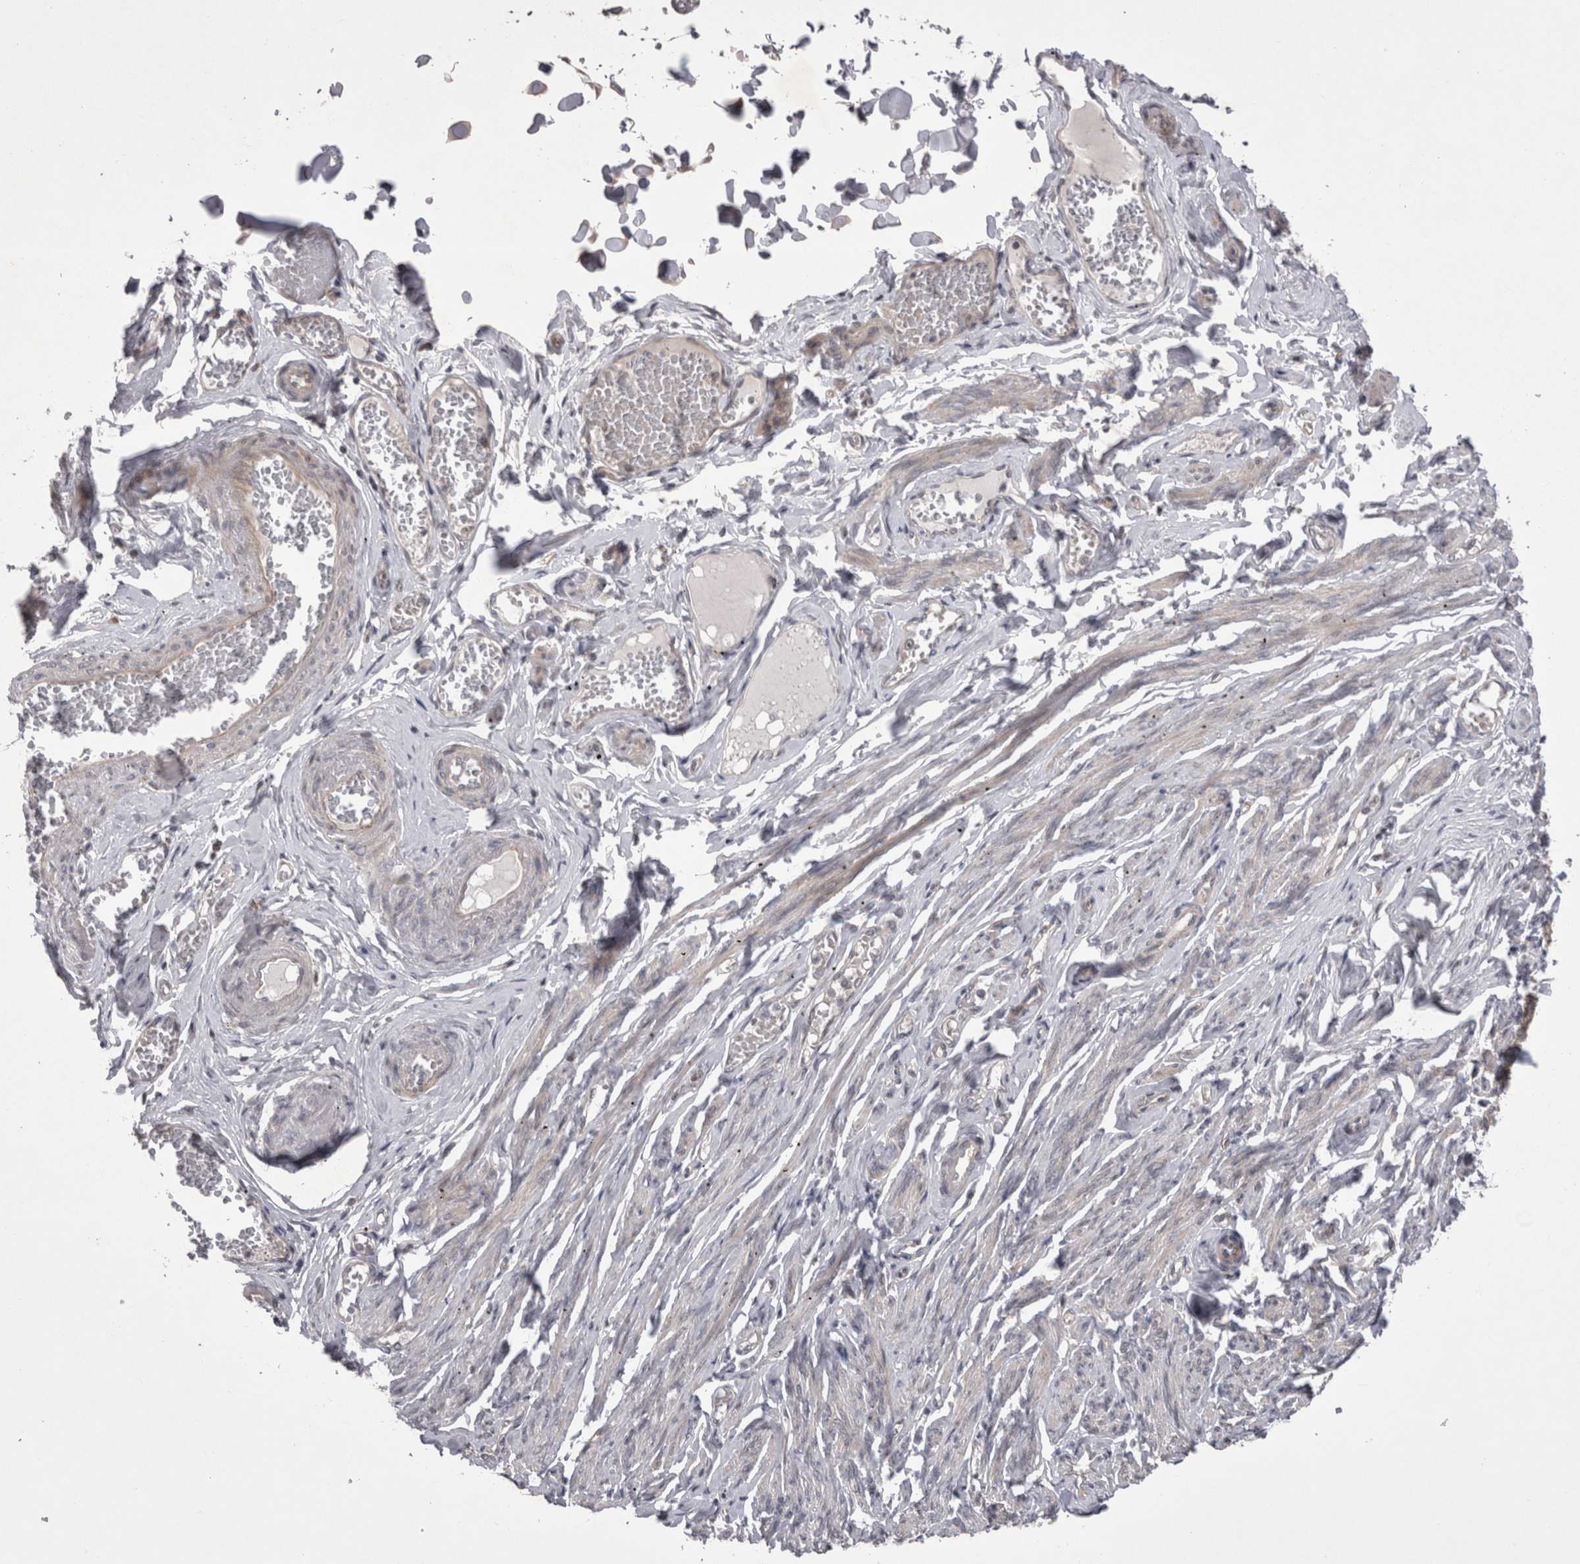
{"staining": {"intensity": "negative", "quantity": "none", "location": "none"}, "tissue": "adipose tissue", "cell_type": "Adipocytes", "image_type": "normal", "snomed": [{"axis": "morphology", "description": "Normal tissue, NOS"}, {"axis": "topography", "description": "Vascular tissue"}, {"axis": "topography", "description": "Fallopian tube"}, {"axis": "topography", "description": "Ovary"}], "caption": "Immunohistochemistry photomicrograph of normal adipose tissue stained for a protein (brown), which exhibits no staining in adipocytes. (IHC, brightfield microscopy, high magnification).", "gene": "NENF", "patient": {"sex": "female", "age": 67}}